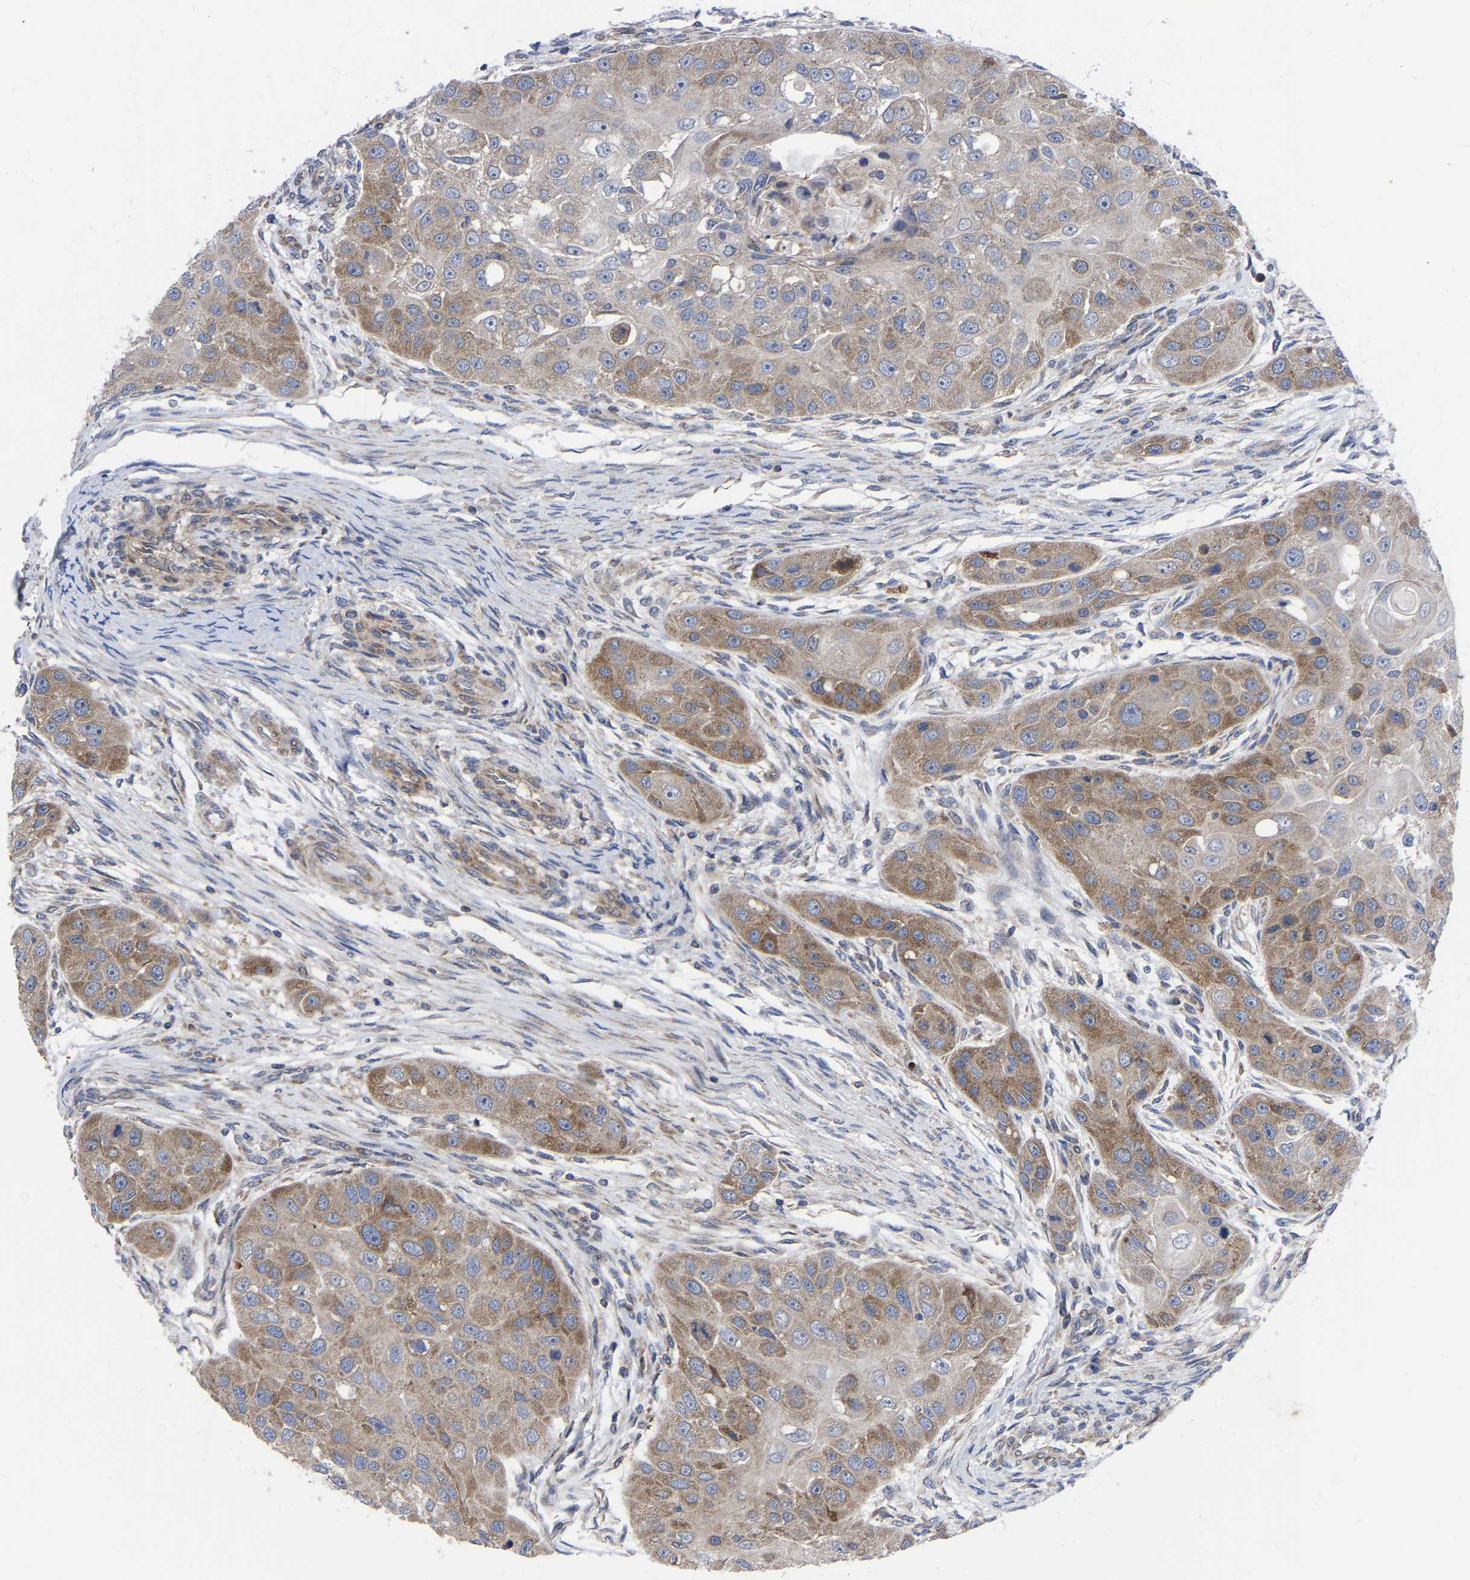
{"staining": {"intensity": "moderate", "quantity": "25%-75%", "location": "cytoplasmic/membranous"}, "tissue": "head and neck cancer", "cell_type": "Tumor cells", "image_type": "cancer", "snomed": [{"axis": "morphology", "description": "Normal tissue, NOS"}, {"axis": "morphology", "description": "Squamous cell carcinoma, NOS"}, {"axis": "topography", "description": "Skeletal muscle"}, {"axis": "topography", "description": "Head-Neck"}], "caption": "Immunohistochemical staining of head and neck cancer displays medium levels of moderate cytoplasmic/membranous positivity in about 25%-75% of tumor cells.", "gene": "TCP1", "patient": {"sex": "male", "age": 51}}